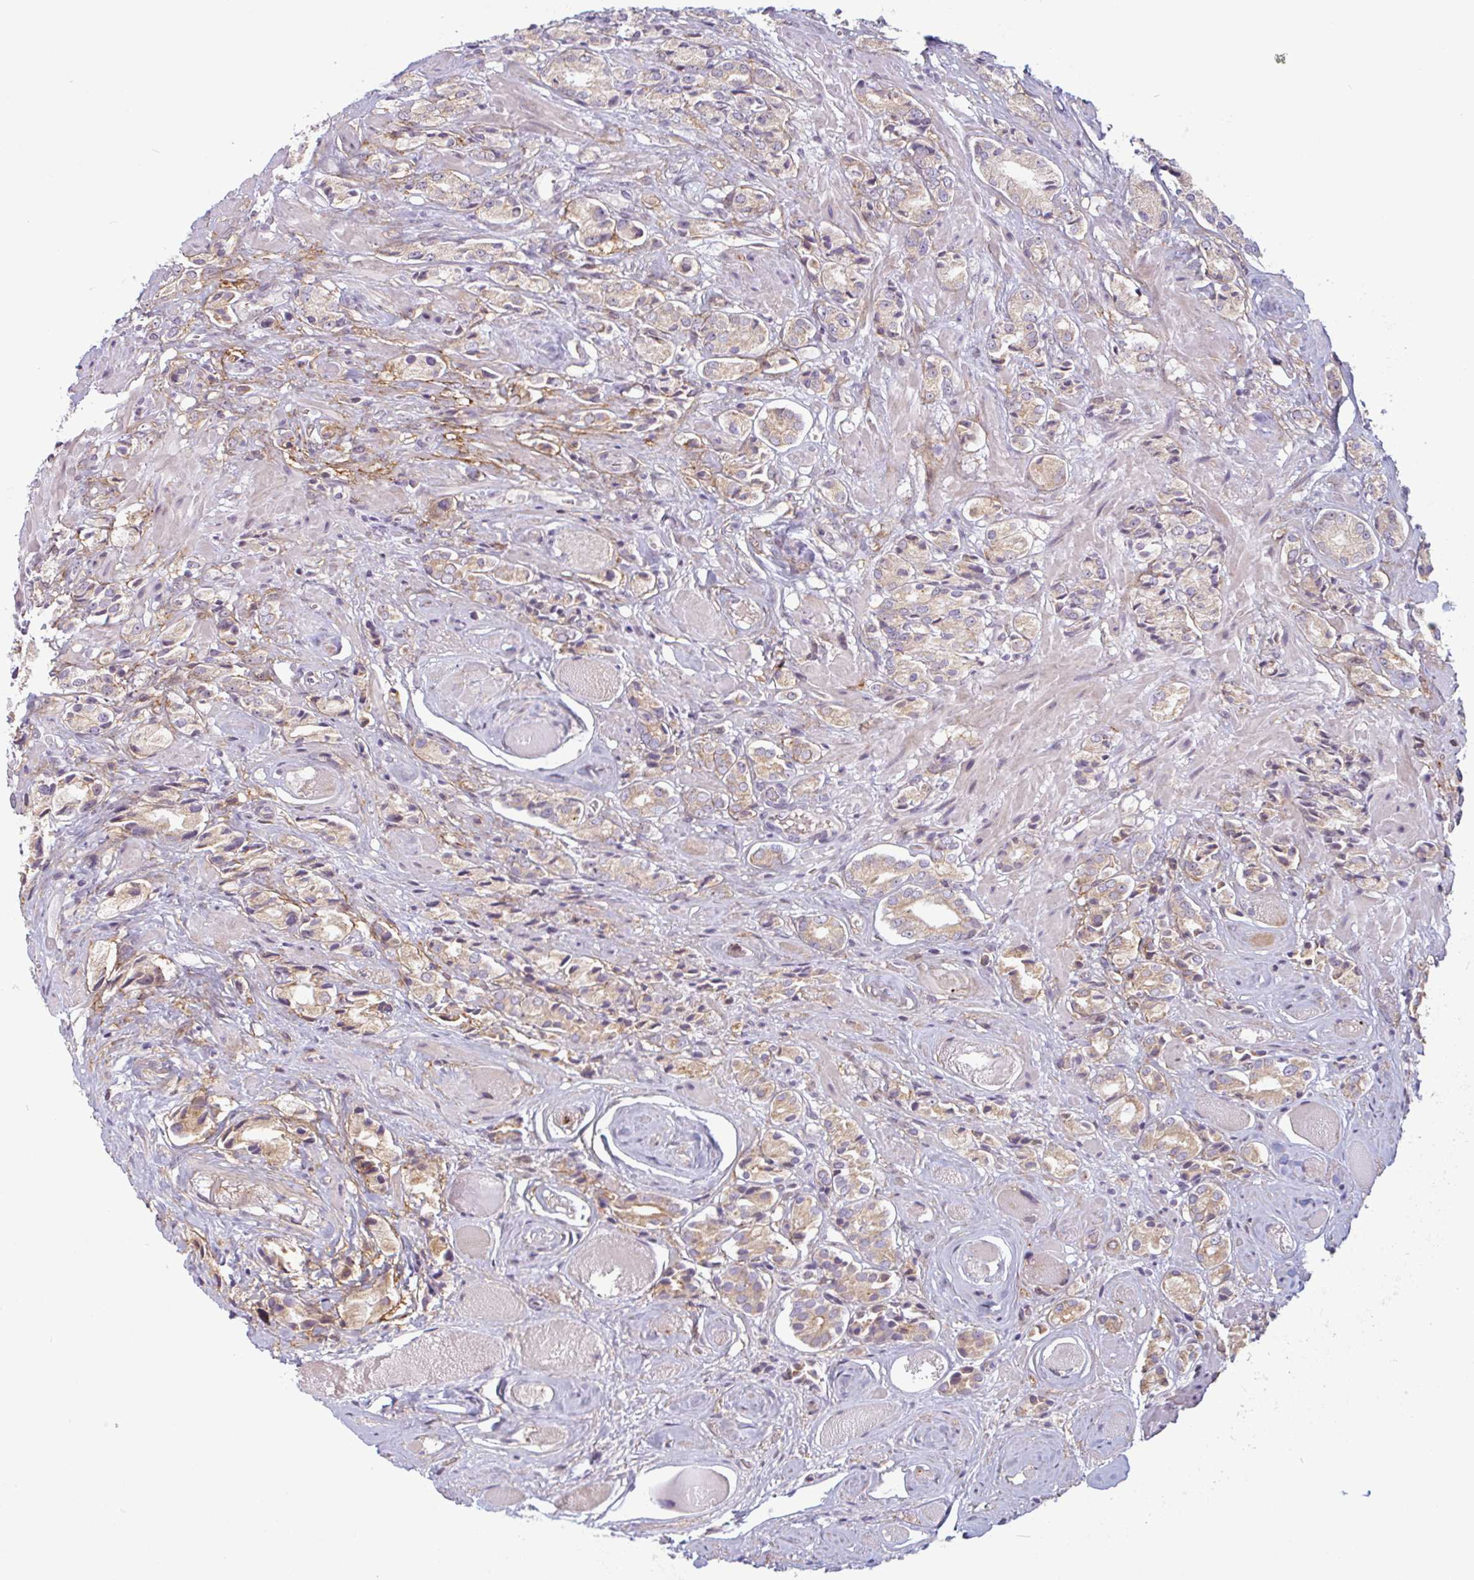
{"staining": {"intensity": "weak", "quantity": ">75%", "location": "cytoplasmic/membranous"}, "tissue": "prostate cancer", "cell_type": "Tumor cells", "image_type": "cancer", "snomed": [{"axis": "morphology", "description": "Adenocarcinoma, High grade"}, {"axis": "topography", "description": "Prostate and seminal vesicle, NOS"}], "caption": "Immunohistochemistry image of neoplastic tissue: human high-grade adenocarcinoma (prostate) stained using IHC shows low levels of weak protein expression localized specifically in the cytoplasmic/membranous of tumor cells, appearing as a cytoplasmic/membranous brown color.", "gene": "TMEM119", "patient": {"sex": "male", "age": 64}}